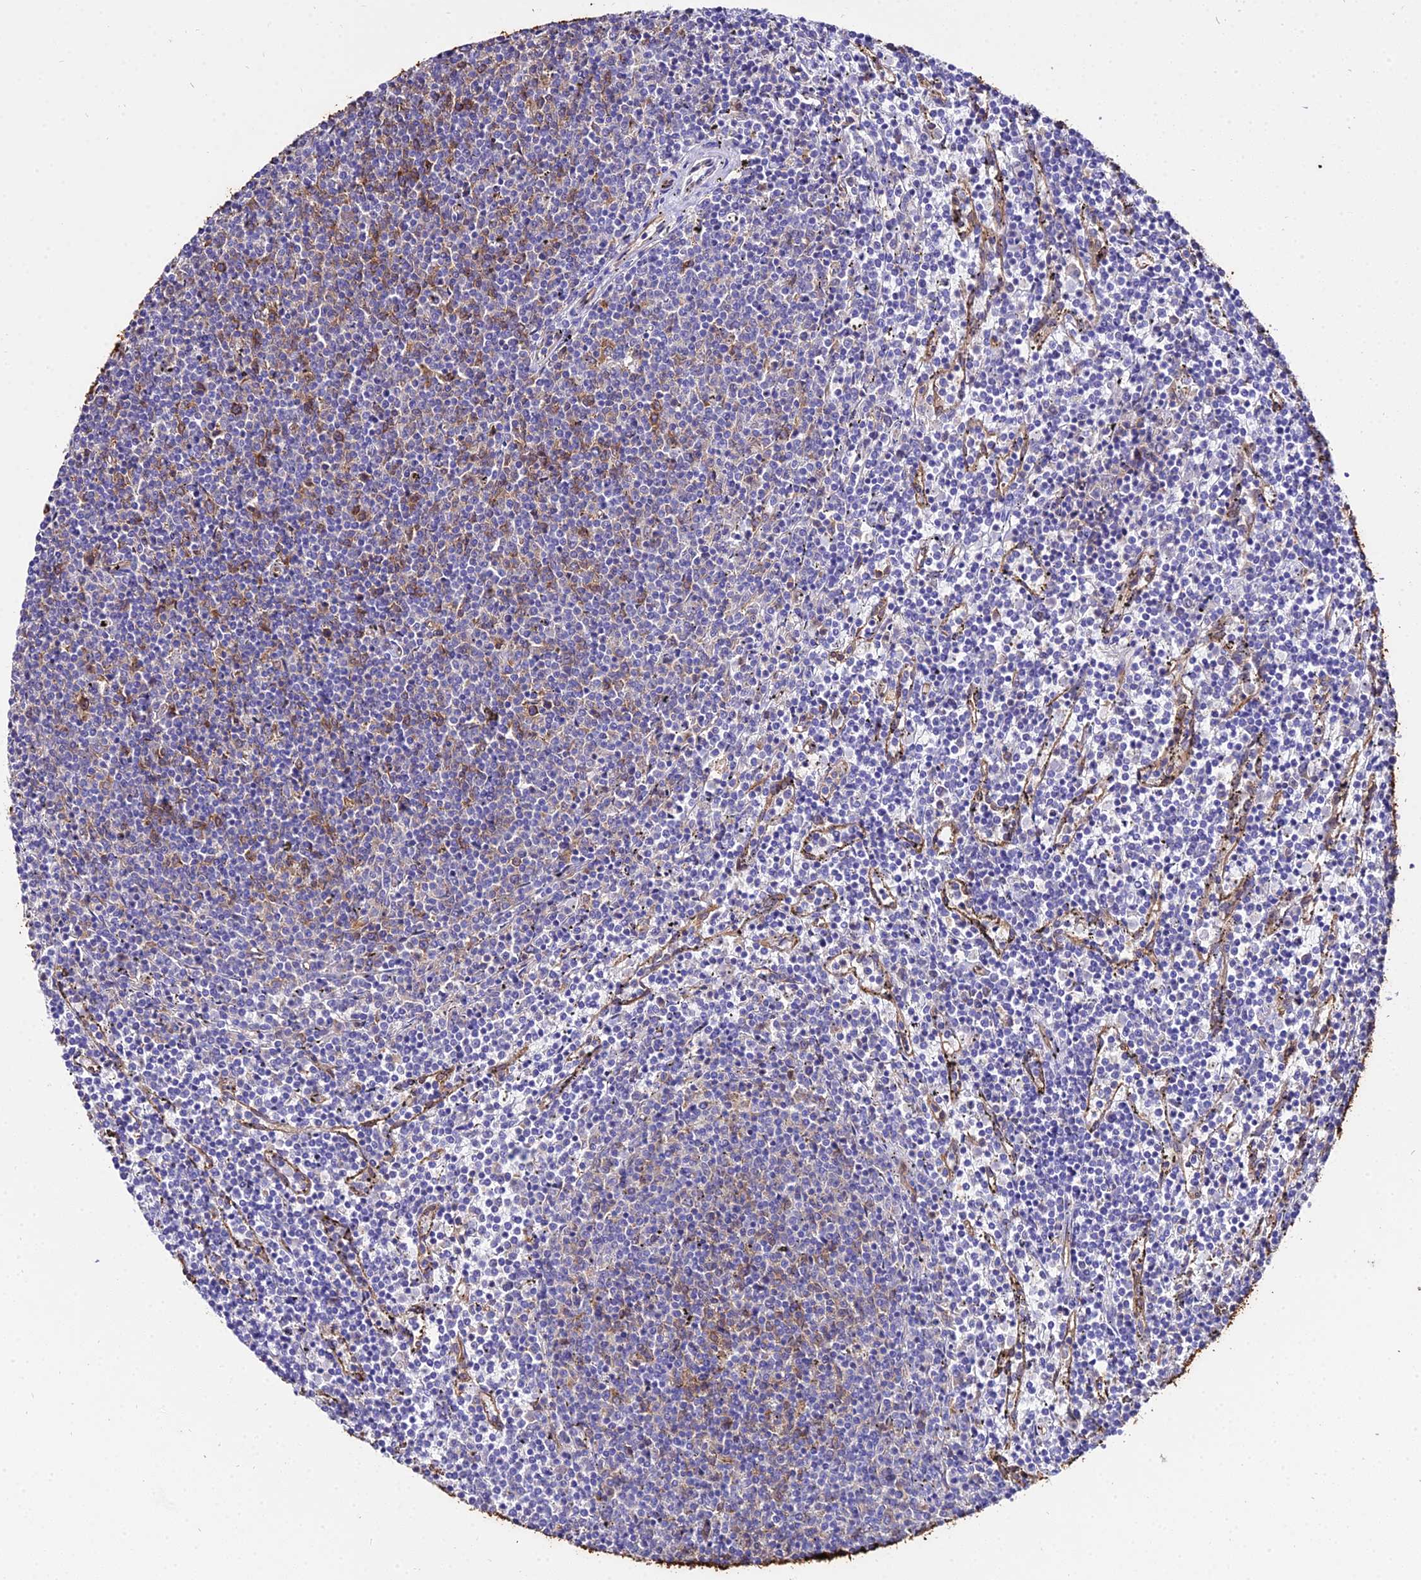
{"staining": {"intensity": "moderate", "quantity": "<25%", "location": "cytoplasmic/membranous"}, "tissue": "lymphoma", "cell_type": "Tumor cells", "image_type": "cancer", "snomed": [{"axis": "morphology", "description": "Malignant lymphoma, non-Hodgkin's type, Low grade"}, {"axis": "topography", "description": "Spleen"}], "caption": "Immunohistochemistry (IHC) micrograph of neoplastic tissue: lymphoma stained using IHC shows low levels of moderate protein expression localized specifically in the cytoplasmic/membranous of tumor cells, appearing as a cytoplasmic/membranous brown color.", "gene": "TUBA3D", "patient": {"sex": "female", "age": 50}}